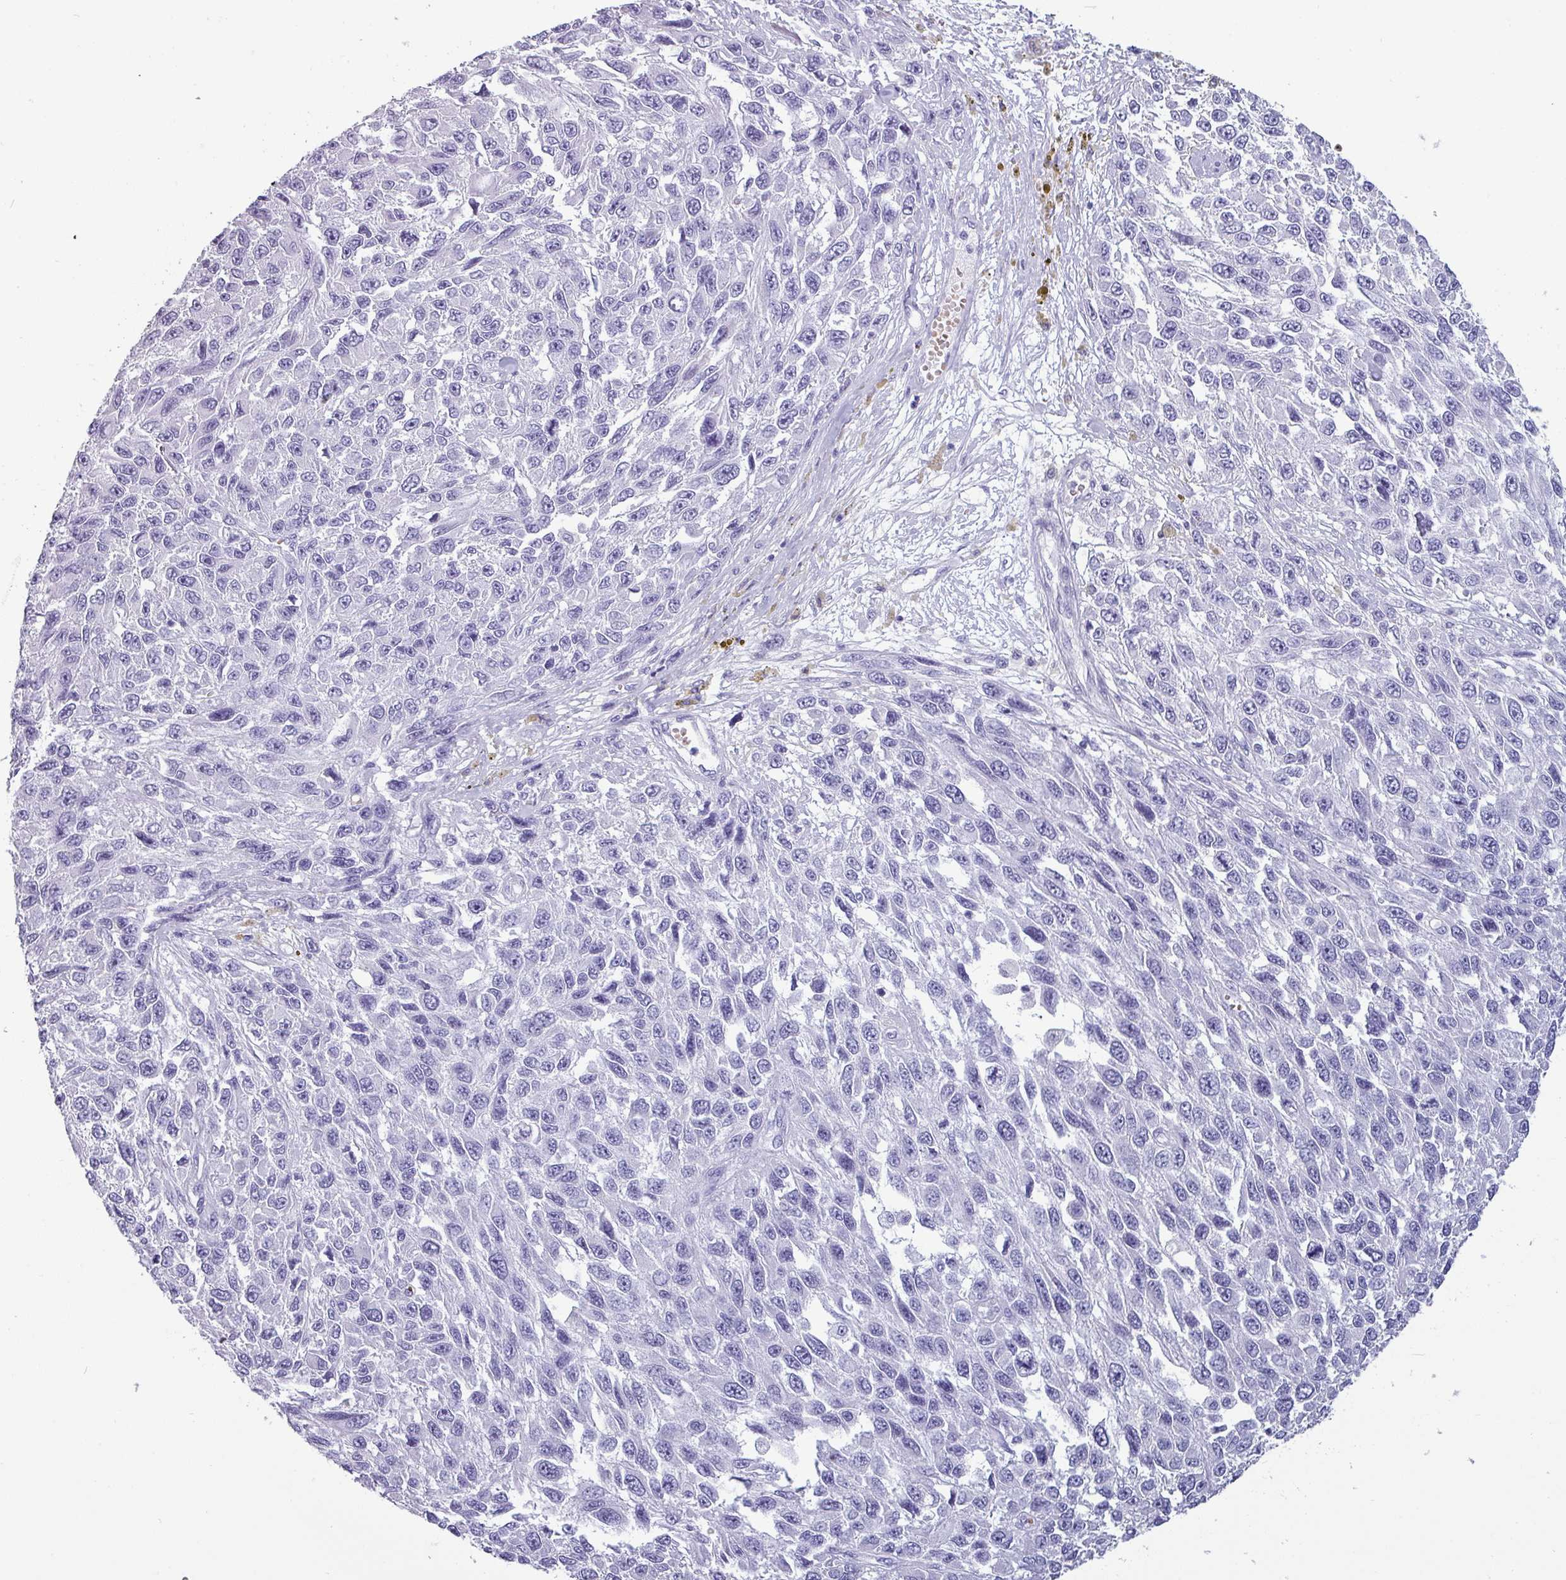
{"staining": {"intensity": "negative", "quantity": "none", "location": "none"}, "tissue": "melanoma", "cell_type": "Tumor cells", "image_type": "cancer", "snomed": [{"axis": "morphology", "description": "Malignant melanoma, NOS"}, {"axis": "topography", "description": "Skin"}], "caption": "DAB immunohistochemical staining of melanoma shows no significant staining in tumor cells.", "gene": "CRYBB2", "patient": {"sex": "female", "age": 96}}